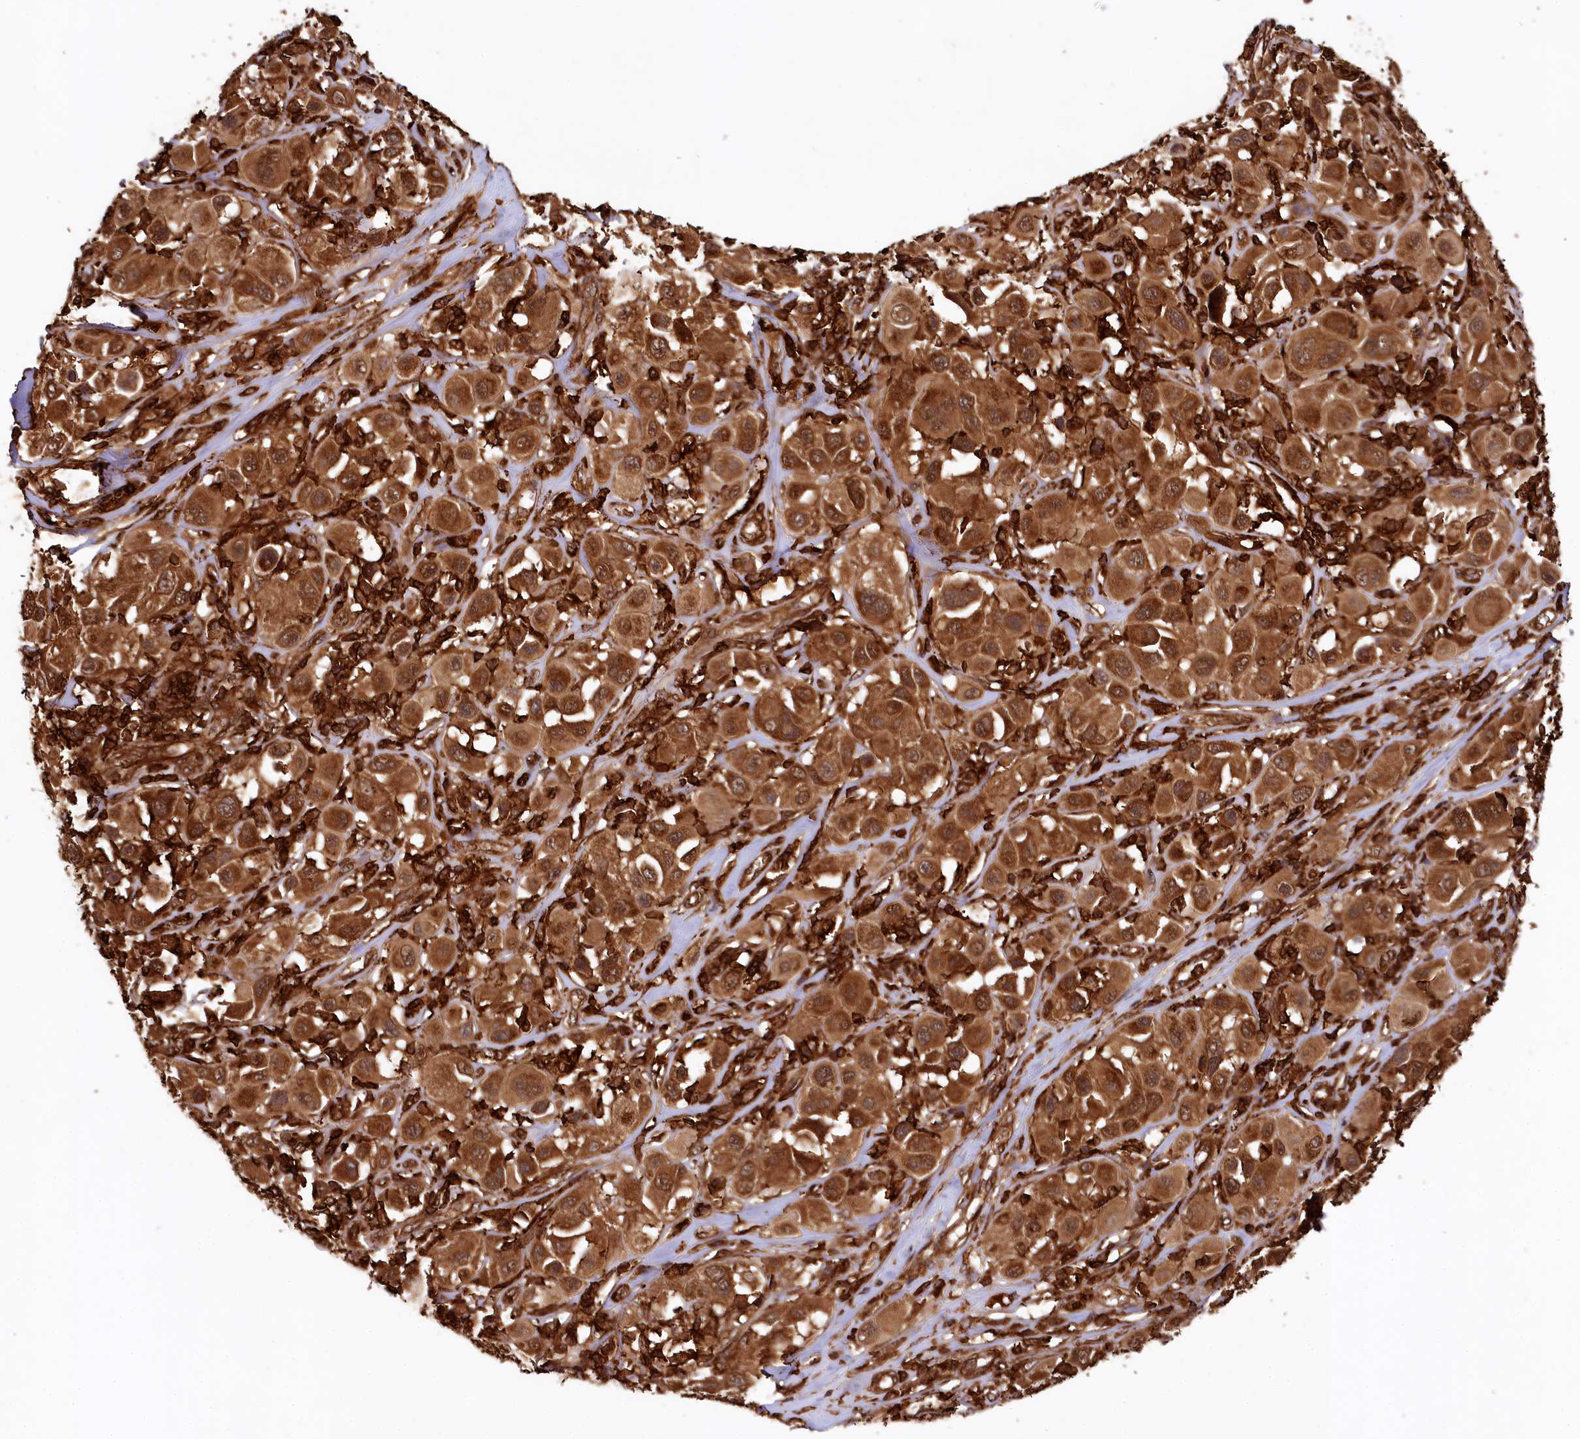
{"staining": {"intensity": "strong", "quantity": ">75%", "location": "cytoplasmic/membranous,nuclear"}, "tissue": "melanoma", "cell_type": "Tumor cells", "image_type": "cancer", "snomed": [{"axis": "morphology", "description": "Malignant melanoma, Metastatic site"}, {"axis": "topography", "description": "Skin"}], "caption": "Brown immunohistochemical staining in human malignant melanoma (metastatic site) demonstrates strong cytoplasmic/membranous and nuclear positivity in approximately >75% of tumor cells.", "gene": "STUB1", "patient": {"sex": "male", "age": 41}}